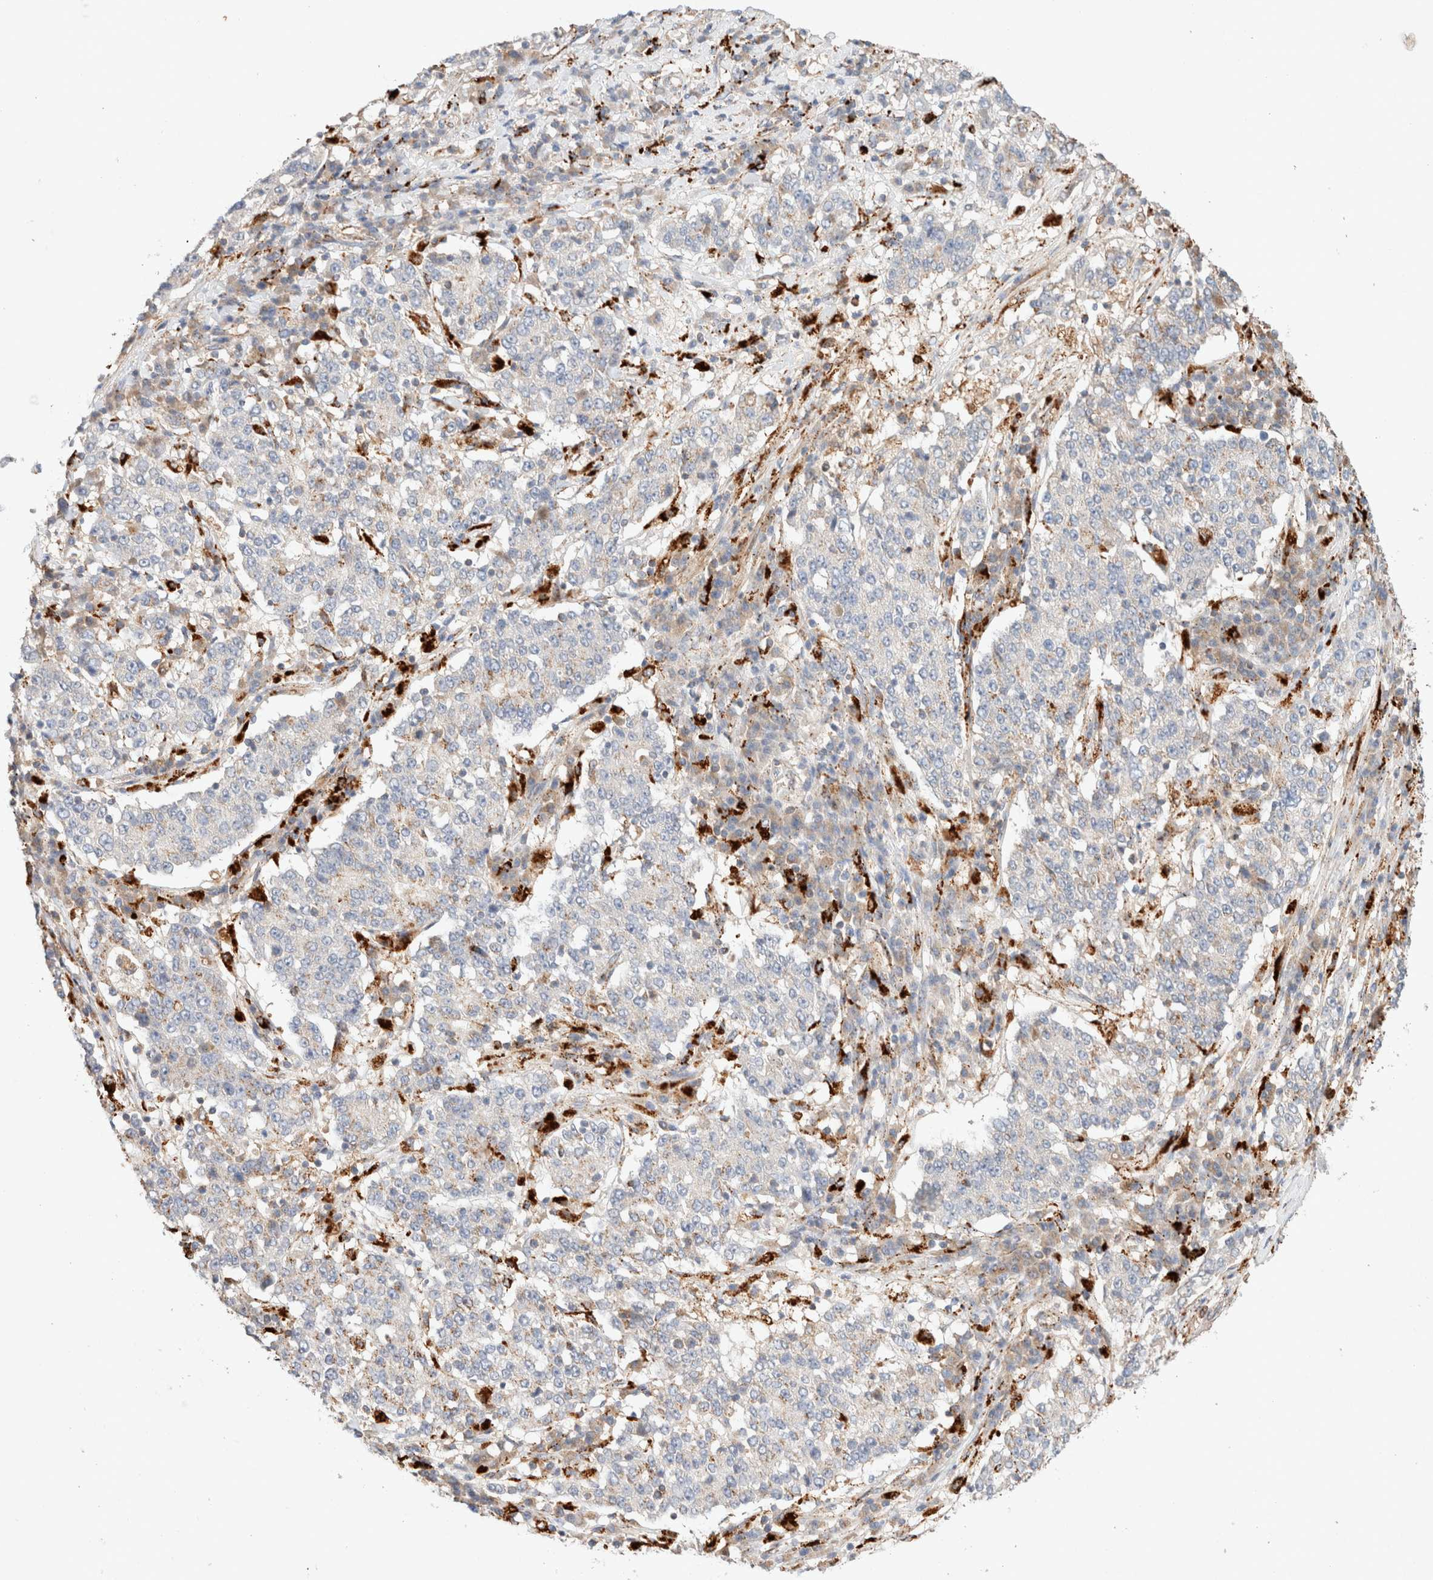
{"staining": {"intensity": "weak", "quantity": "<25%", "location": "cytoplasmic/membranous"}, "tissue": "stomach cancer", "cell_type": "Tumor cells", "image_type": "cancer", "snomed": [{"axis": "morphology", "description": "Adenocarcinoma, NOS"}, {"axis": "topography", "description": "Stomach"}], "caption": "There is no significant expression in tumor cells of stomach cancer.", "gene": "RABEPK", "patient": {"sex": "male", "age": 59}}